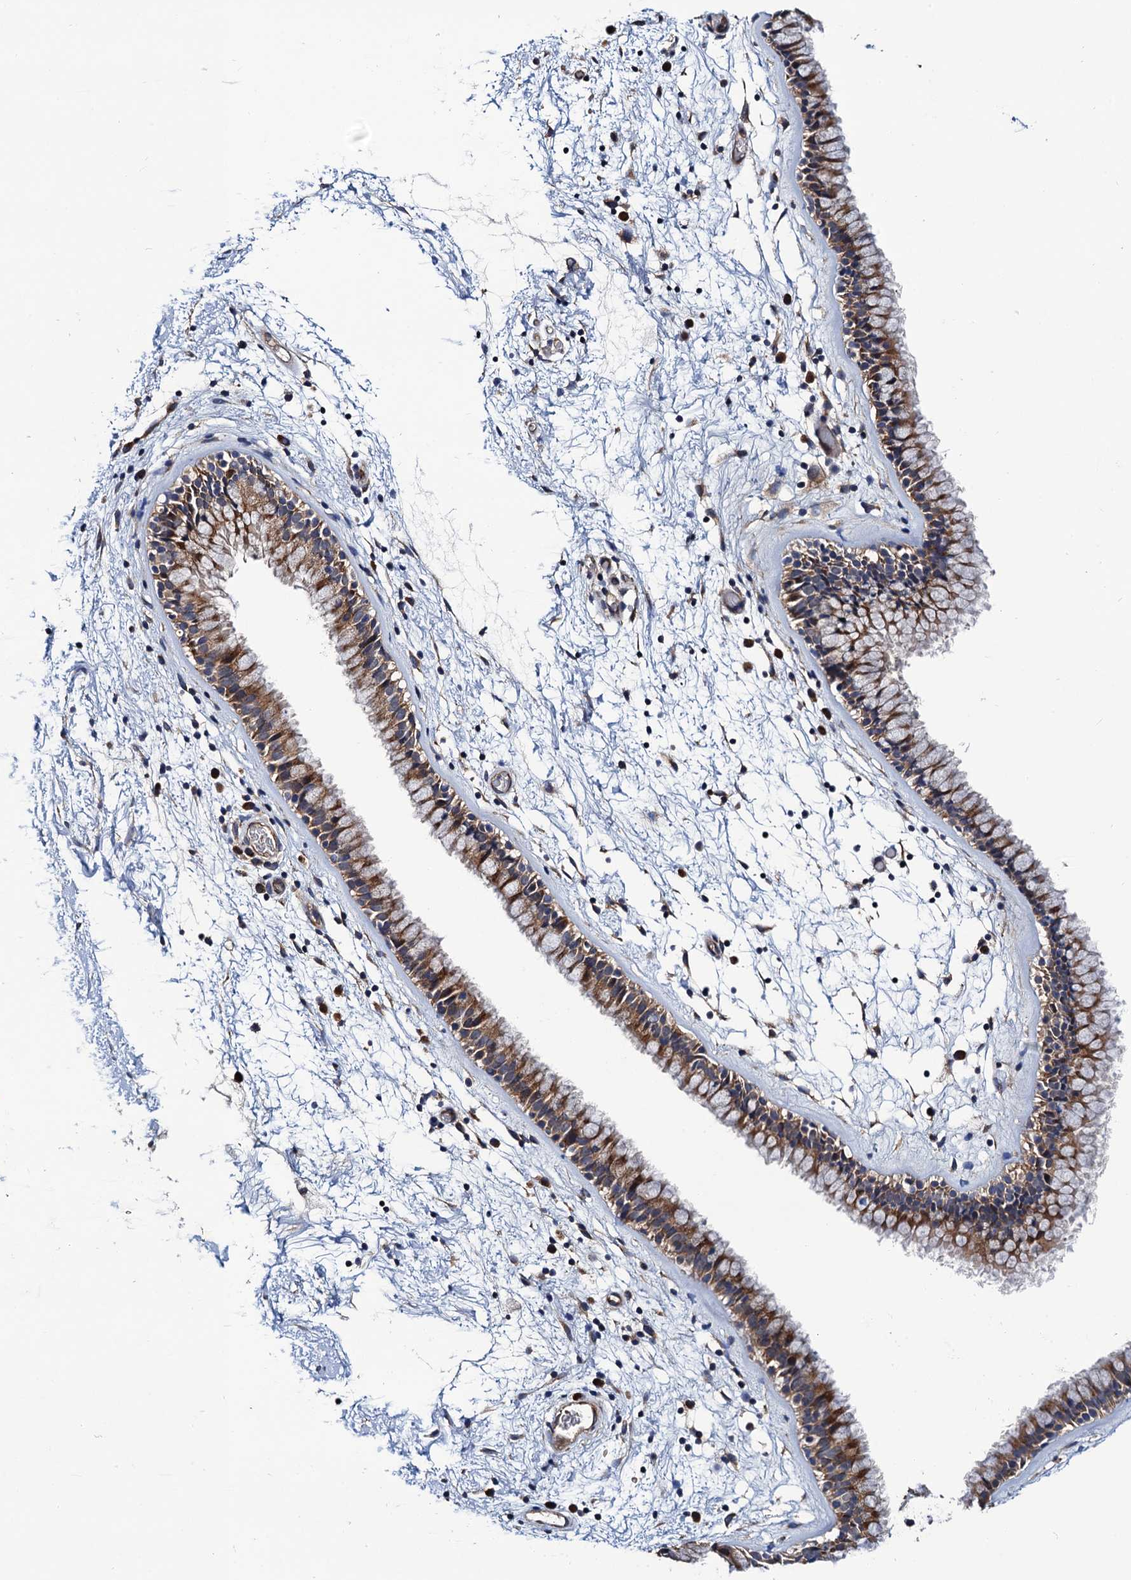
{"staining": {"intensity": "moderate", "quantity": "25%-75%", "location": "cytoplasmic/membranous"}, "tissue": "nasopharynx", "cell_type": "Respiratory epithelial cells", "image_type": "normal", "snomed": [{"axis": "morphology", "description": "Normal tissue, NOS"}, {"axis": "morphology", "description": "Inflammation, NOS"}, {"axis": "topography", "description": "Nasopharynx"}], "caption": "Normal nasopharynx shows moderate cytoplasmic/membranous expression in approximately 25%-75% of respiratory epithelial cells The staining was performed using DAB (3,3'-diaminobenzidine), with brown indicating positive protein expression. Nuclei are stained blue with hematoxylin..", "gene": "TRMT112", "patient": {"sex": "male", "age": 48}}